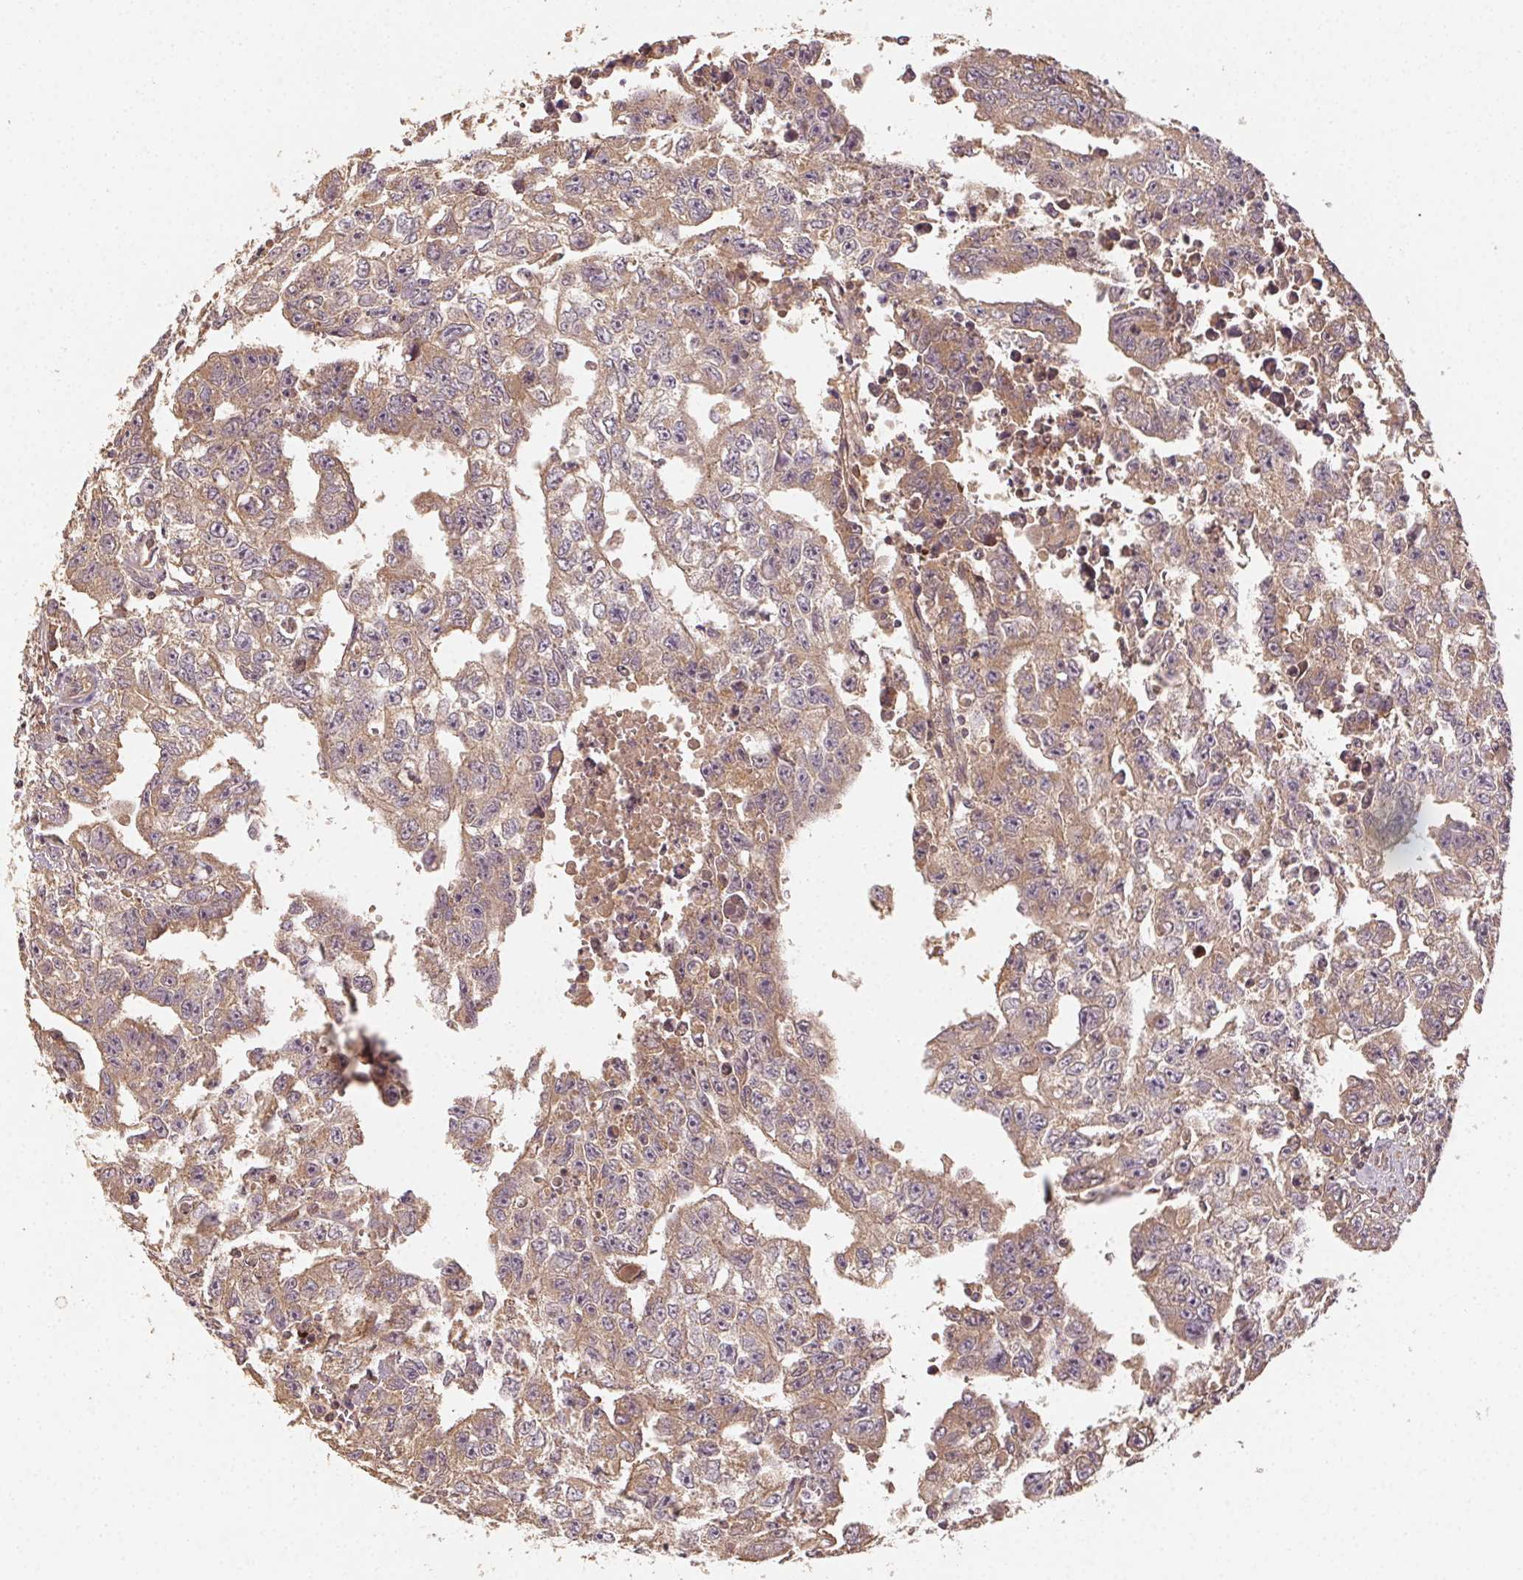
{"staining": {"intensity": "weak", "quantity": ">75%", "location": "cytoplasmic/membranous"}, "tissue": "testis cancer", "cell_type": "Tumor cells", "image_type": "cancer", "snomed": [{"axis": "morphology", "description": "Carcinoma, Embryonal, NOS"}, {"axis": "morphology", "description": "Teratoma, malignant, NOS"}, {"axis": "topography", "description": "Testis"}], "caption": "Immunohistochemical staining of human embryonal carcinoma (testis) demonstrates low levels of weak cytoplasmic/membranous protein staining in approximately >75% of tumor cells. (Stains: DAB (3,3'-diaminobenzidine) in brown, nuclei in blue, Microscopy: brightfield microscopy at high magnification).", "gene": "RALA", "patient": {"sex": "male", "age": 24}}